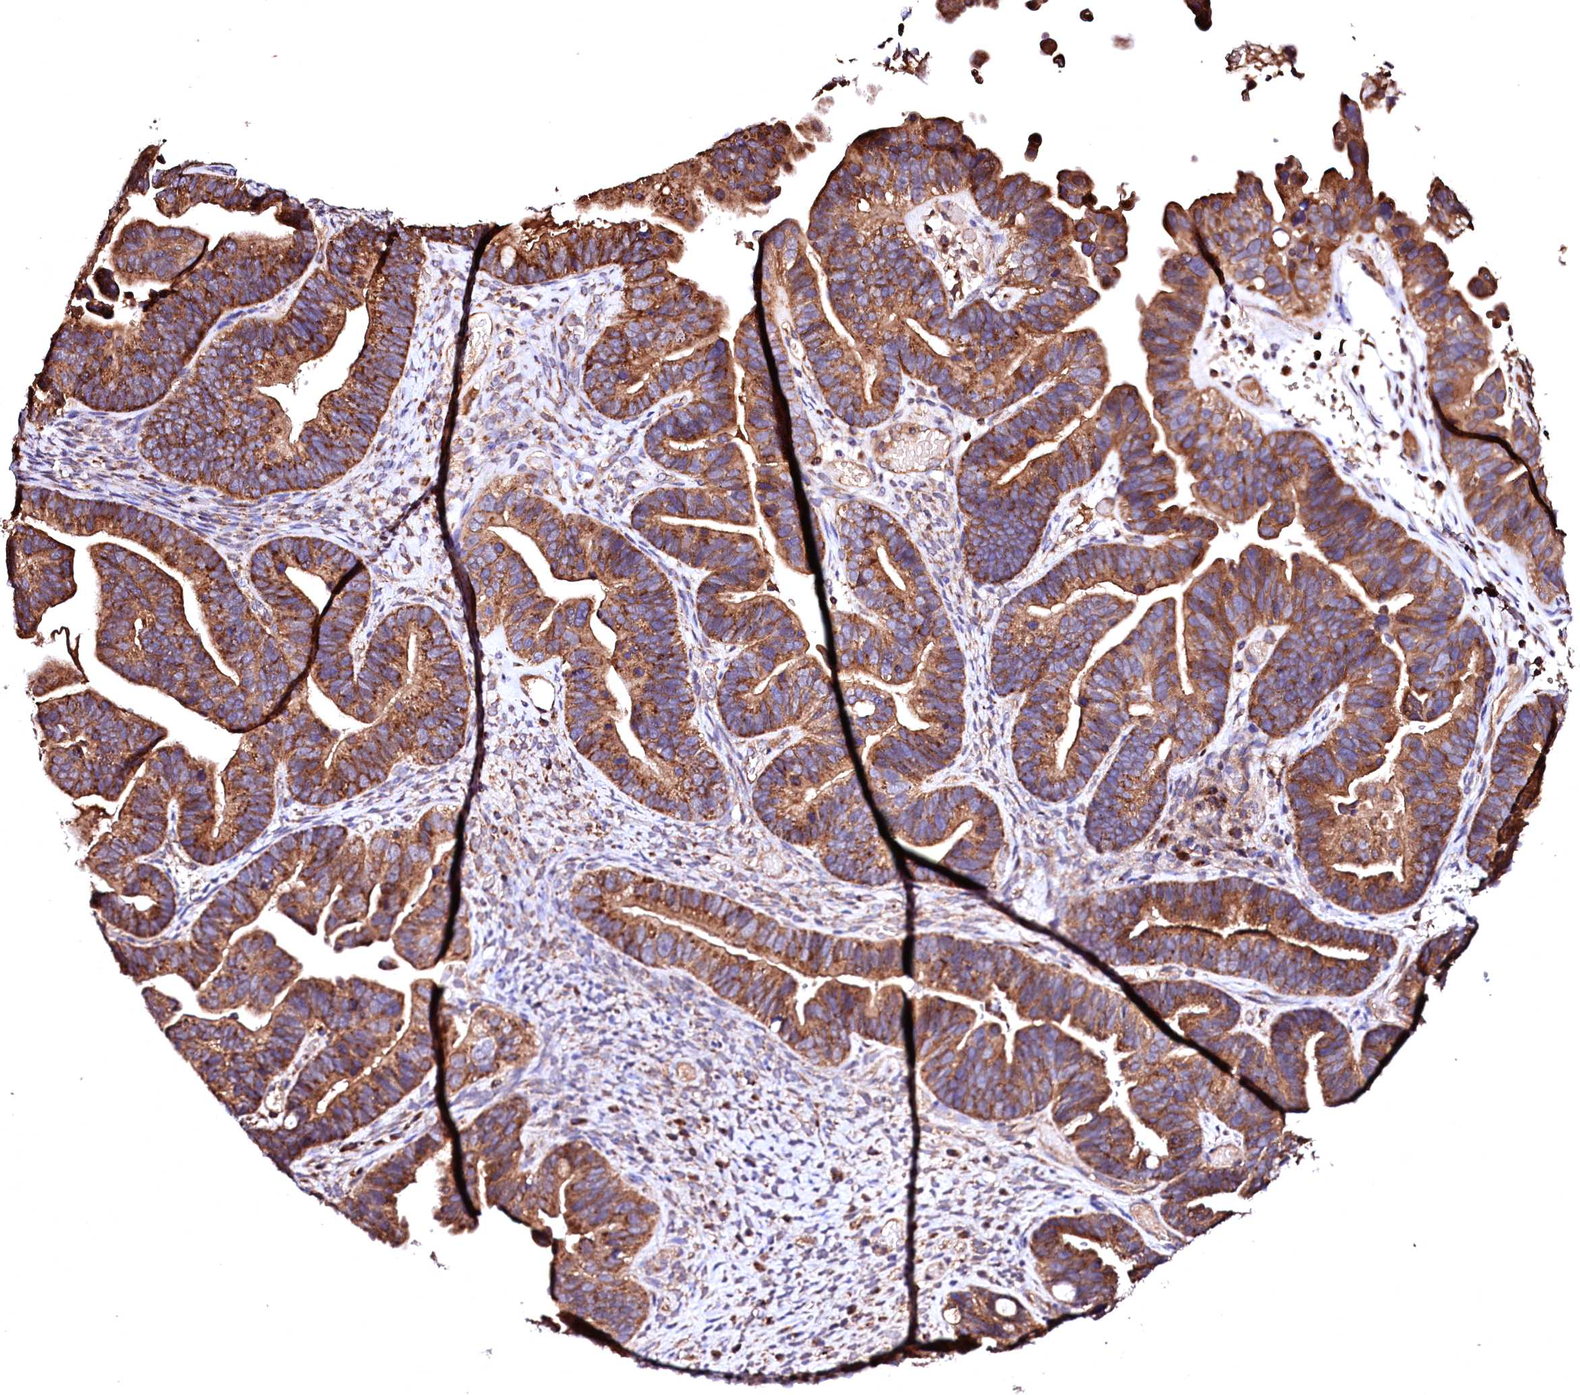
{"staining": {"intensity": "strong", "quantity": ">75%", "location": "cytoplasmic/membranous"}, "tissue": "ovarian cancer", "cell_type": "Tumor cells", "image_type": "cancer", "snomed": [{"axis": "morphology", "description": "Cystadenocarcinoma, serous, NOS"}, {"axis": "topography", "description": "Ovary"}], "caption": "Immunohistochemical staining of ovarian cancer (serous cystadenocarcinoma) demonstrates high levels of strong cytoplasmic/membranous protein expression in approximately >75% of tumor cells.", "gene": "ST3GAL1", "patient": {"sex": "female", "age": 56}}